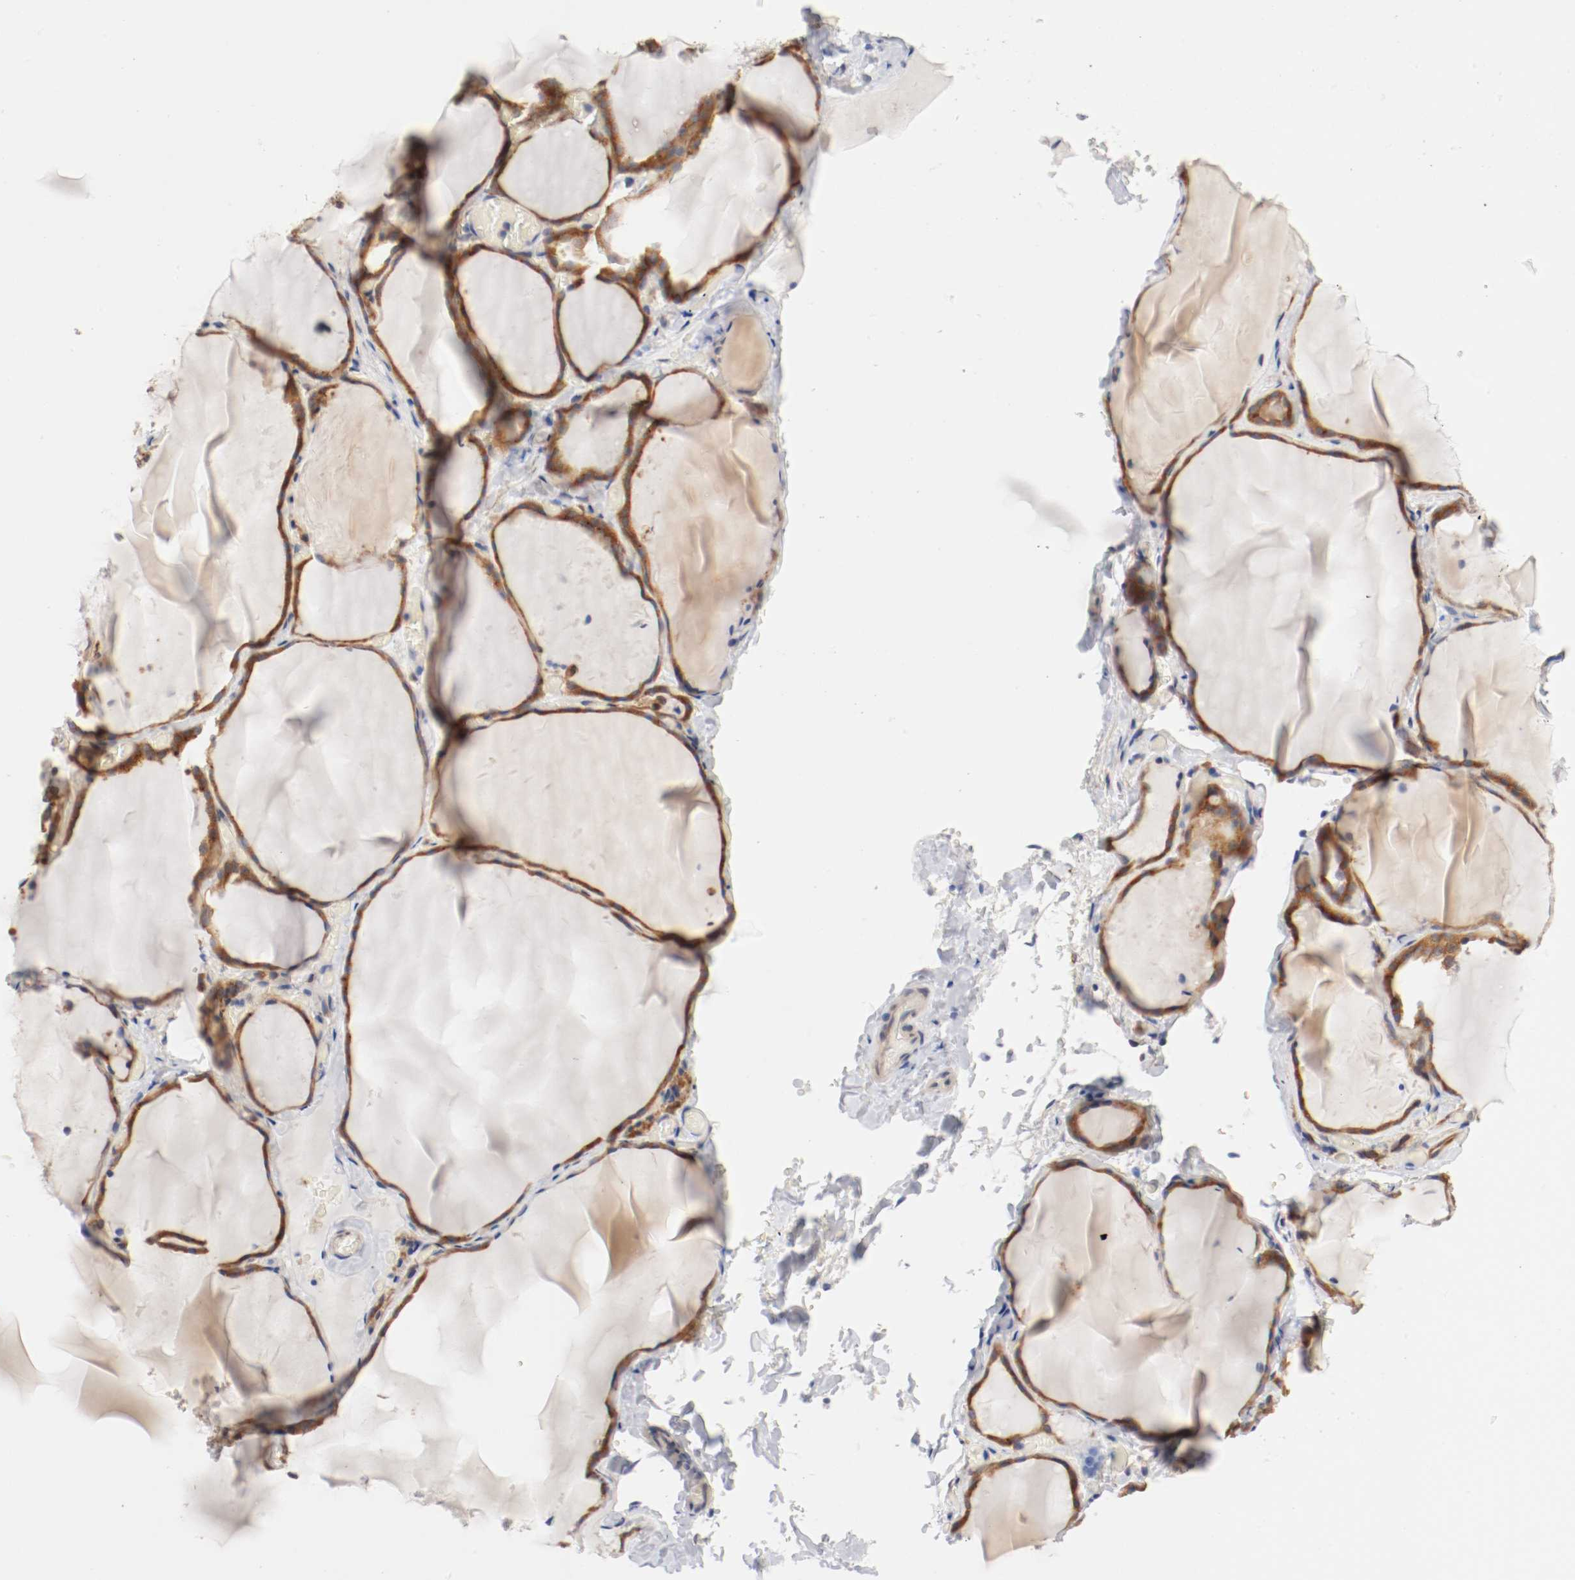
{"staining": {"intensity": "strong", "quantity": ">75%", "location": "cytoplasmic/membranous"}, "tissue": "thyroid gland", "cell_type": "Glandular cells", "image_type": "normal", "snomed": [{"axis": "morphology", "description": "Normal tissue, NOS"}, {"axis": "topography", "description": "Thyroid gland"}], "caption": "A histopathology image of thyroid gland stained for a protein exhibits strong cytoplasmic/membranous brown staining in glandular cells. (Stains: DAB (3,3'-diaminobenzidine) in brown, nuclei in blue, Microscopy: brightfield microscopy at high magnification).", "gene": "FKBP3", "patient": {"sex": "female", "age": 22}}